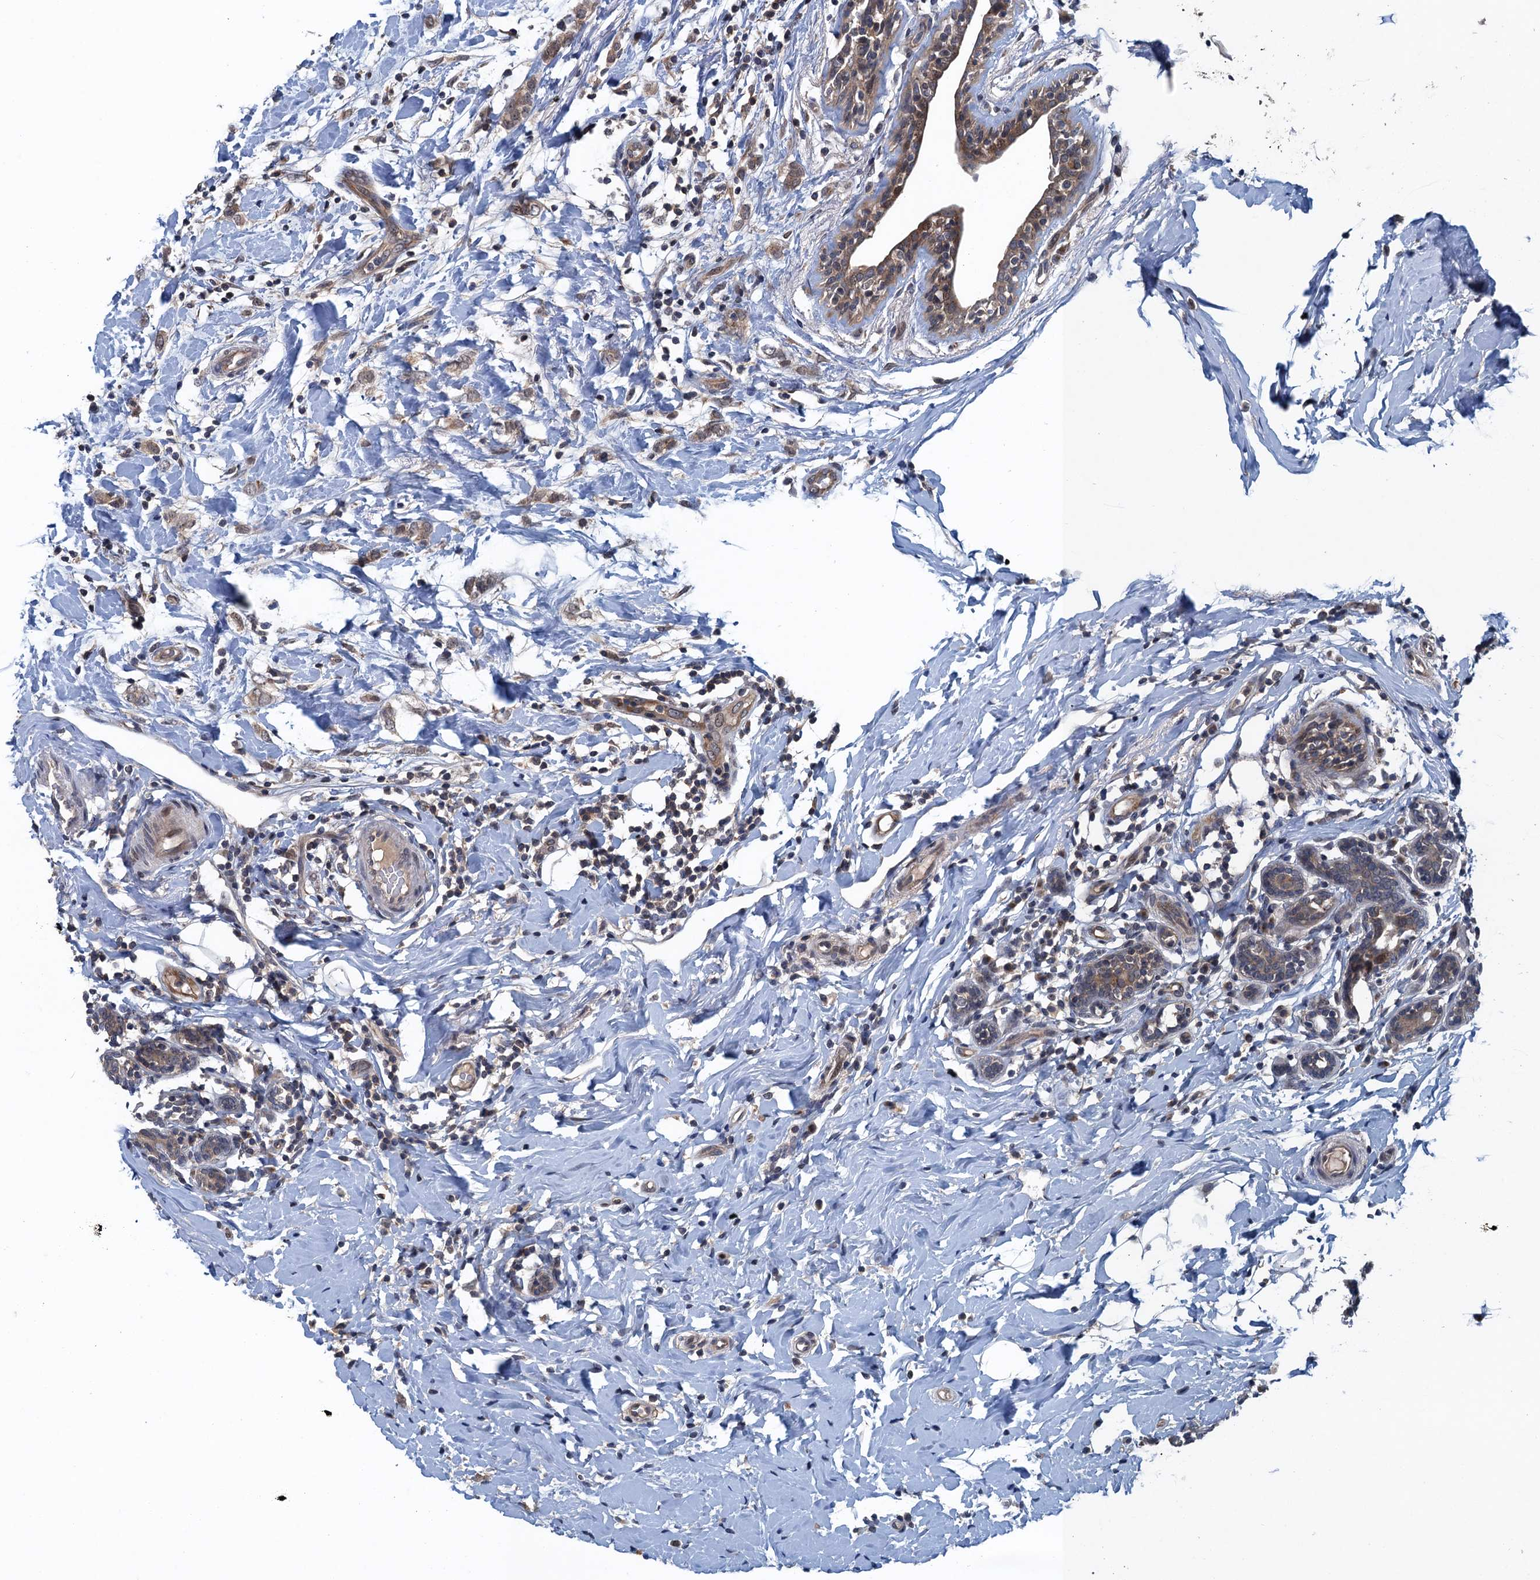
{"staining": {"intensity": "weak", "quantity": "25%-75%", "location": "cytoplasmic/membranous"}, "tissue": "breast cancer", "cell_type": "Tumor cells", "image_type": "cancer", "snomed": [{"axis": "morphology", "description": "Normal tissue, NOS"}, {"axis": "morphology", "description": "Lobular carcinoma"}, {"axis": "topography", "description": "Breast"}], "caption": "Immunohistochemical staining of human breast lobular carcinoma shows low levels of weak cytoplasmic/membranous protein expression in about 25%-75% of tumor cells.", "gene": "RNF165", "patient": {"sex": "female", "age": 47}}